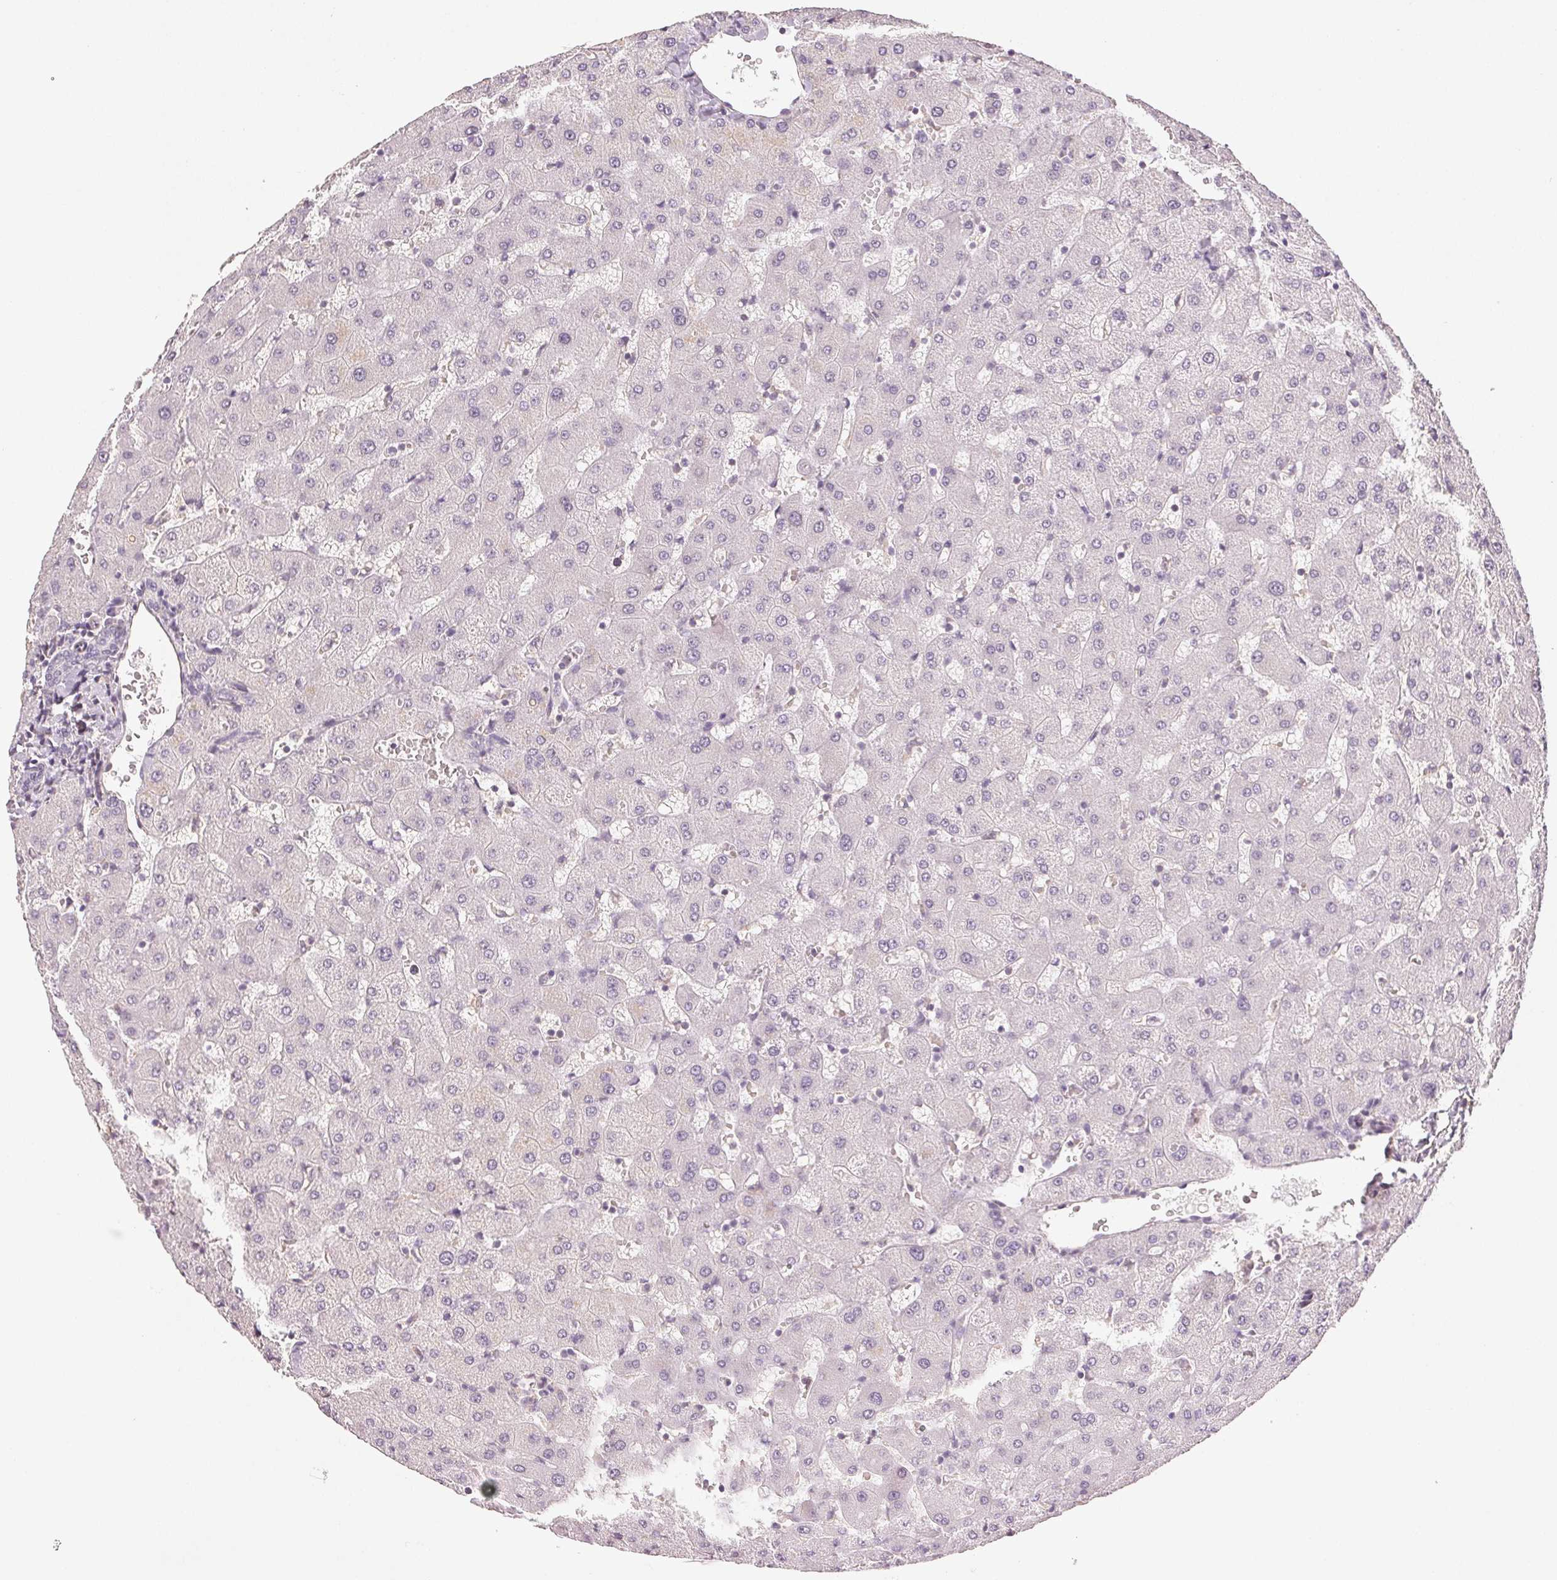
{"staining": {"intensity": "negative", "quantity": "none", "location": "none"}, "tissue": "liver", "cell_type": "Cholangiocytes", "image_type": "normal", "snomed": [{"axis": "morphology", "description": "Normal tissue, NOS"}, {"axis": "topography", "description": "Liver"}], "caption": "The histopathology image exhibits no staining of cholangiocytes in unremarkable liver. (DAB immunohistochemistry (IHC) with hematoxylin counter stain).", "gene": "COL7A1", "patient": {"sex": "female", "age": 63}}